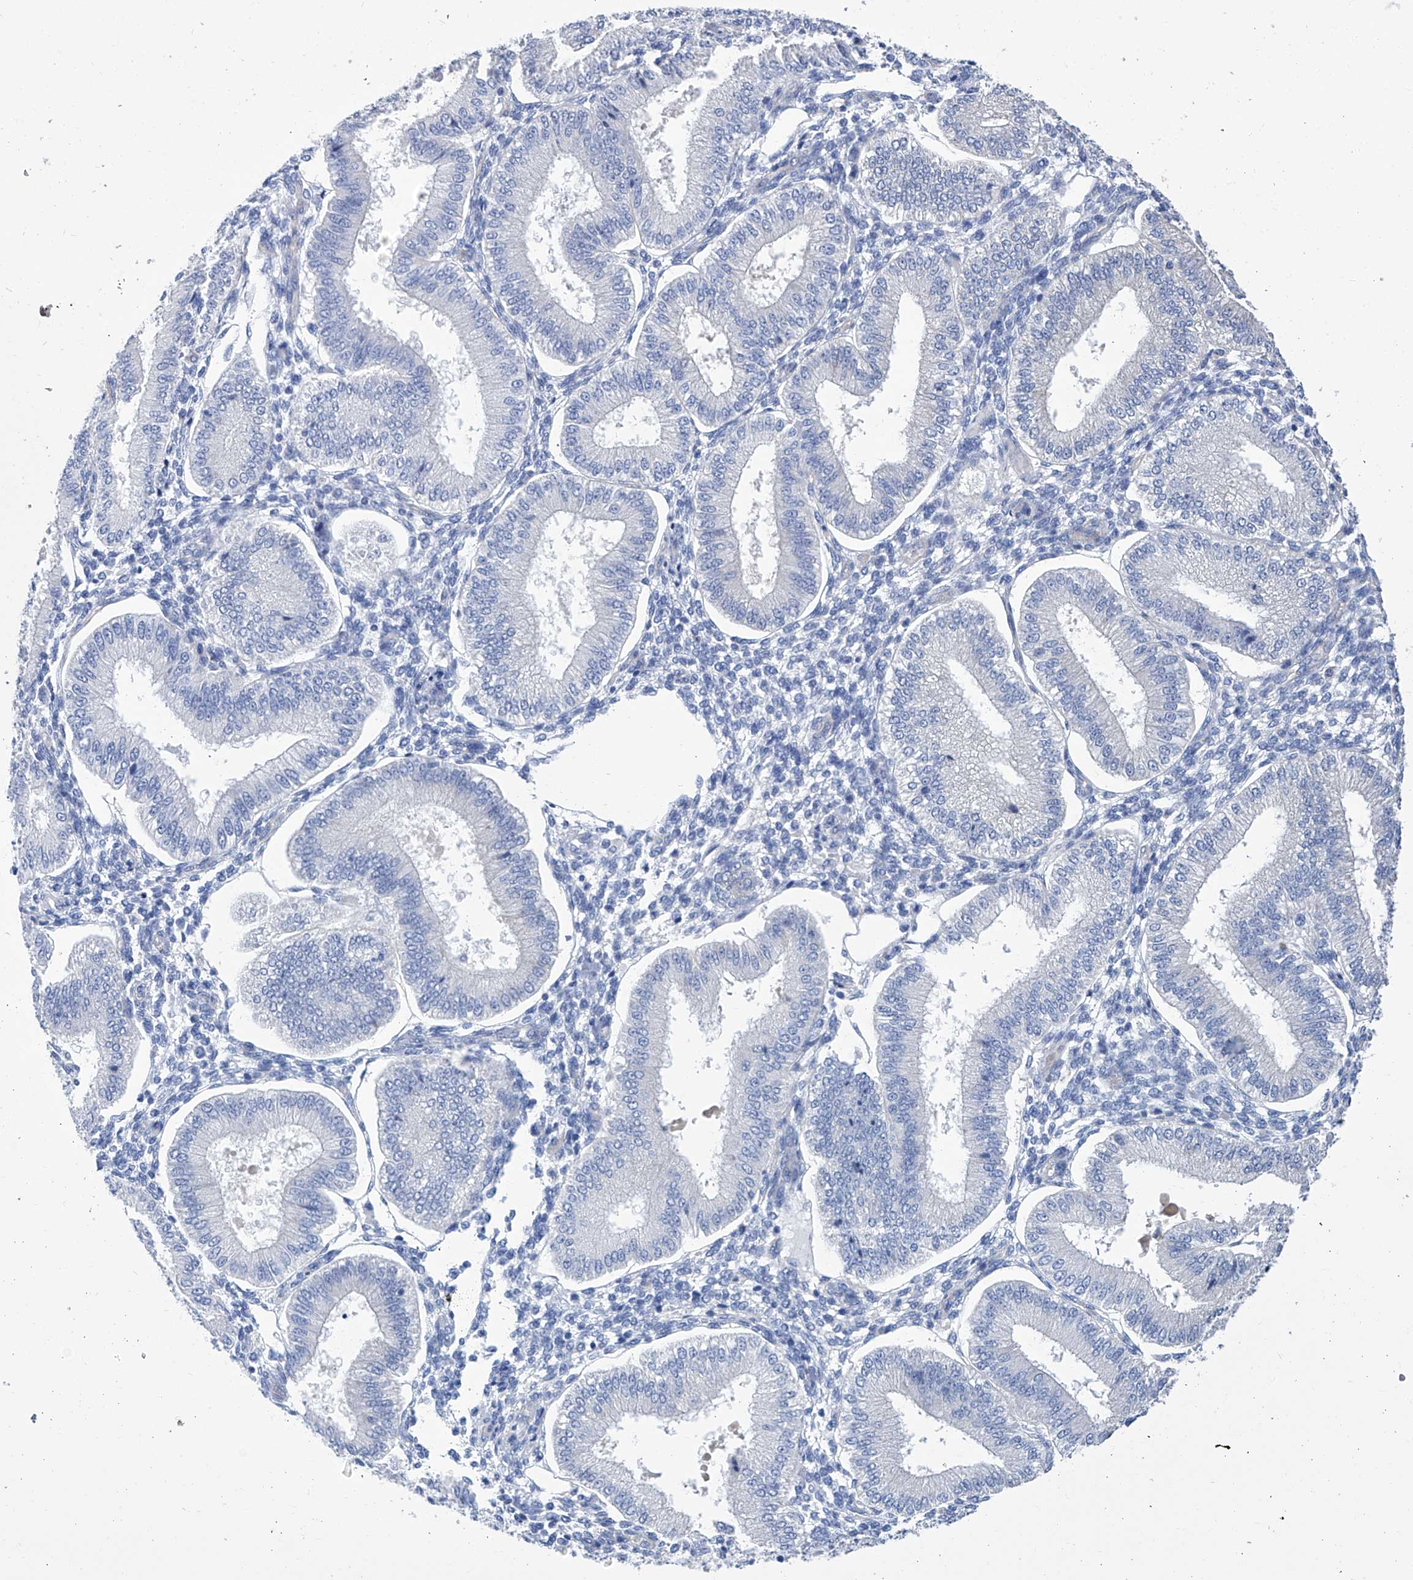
{"staining": {"intensity": "negative", "quantity": "none", "location": "none"}, "tissue": "endometrium", "cell_type": "Cells in endometrial stroma", "image_type": "normal", "snomed": [{"axis": "morphology", "description": "Normal tissue, NOS"}, {"axis": "topography", "description": "Endometrium"}], "caption": "Immunohistochemistry (IHC) image of unremarkable endometrium: endometrium stained with DAB (3,3'-diaminobenzidine) exhibits no significant protein positivity in cells in endometrial stroma. (DAB immunohistochemistry (IHC) visualized using brightfield microscopy, high magnification).", "gene": "SMS", "patient": {"sex": "female", "age": 39}}